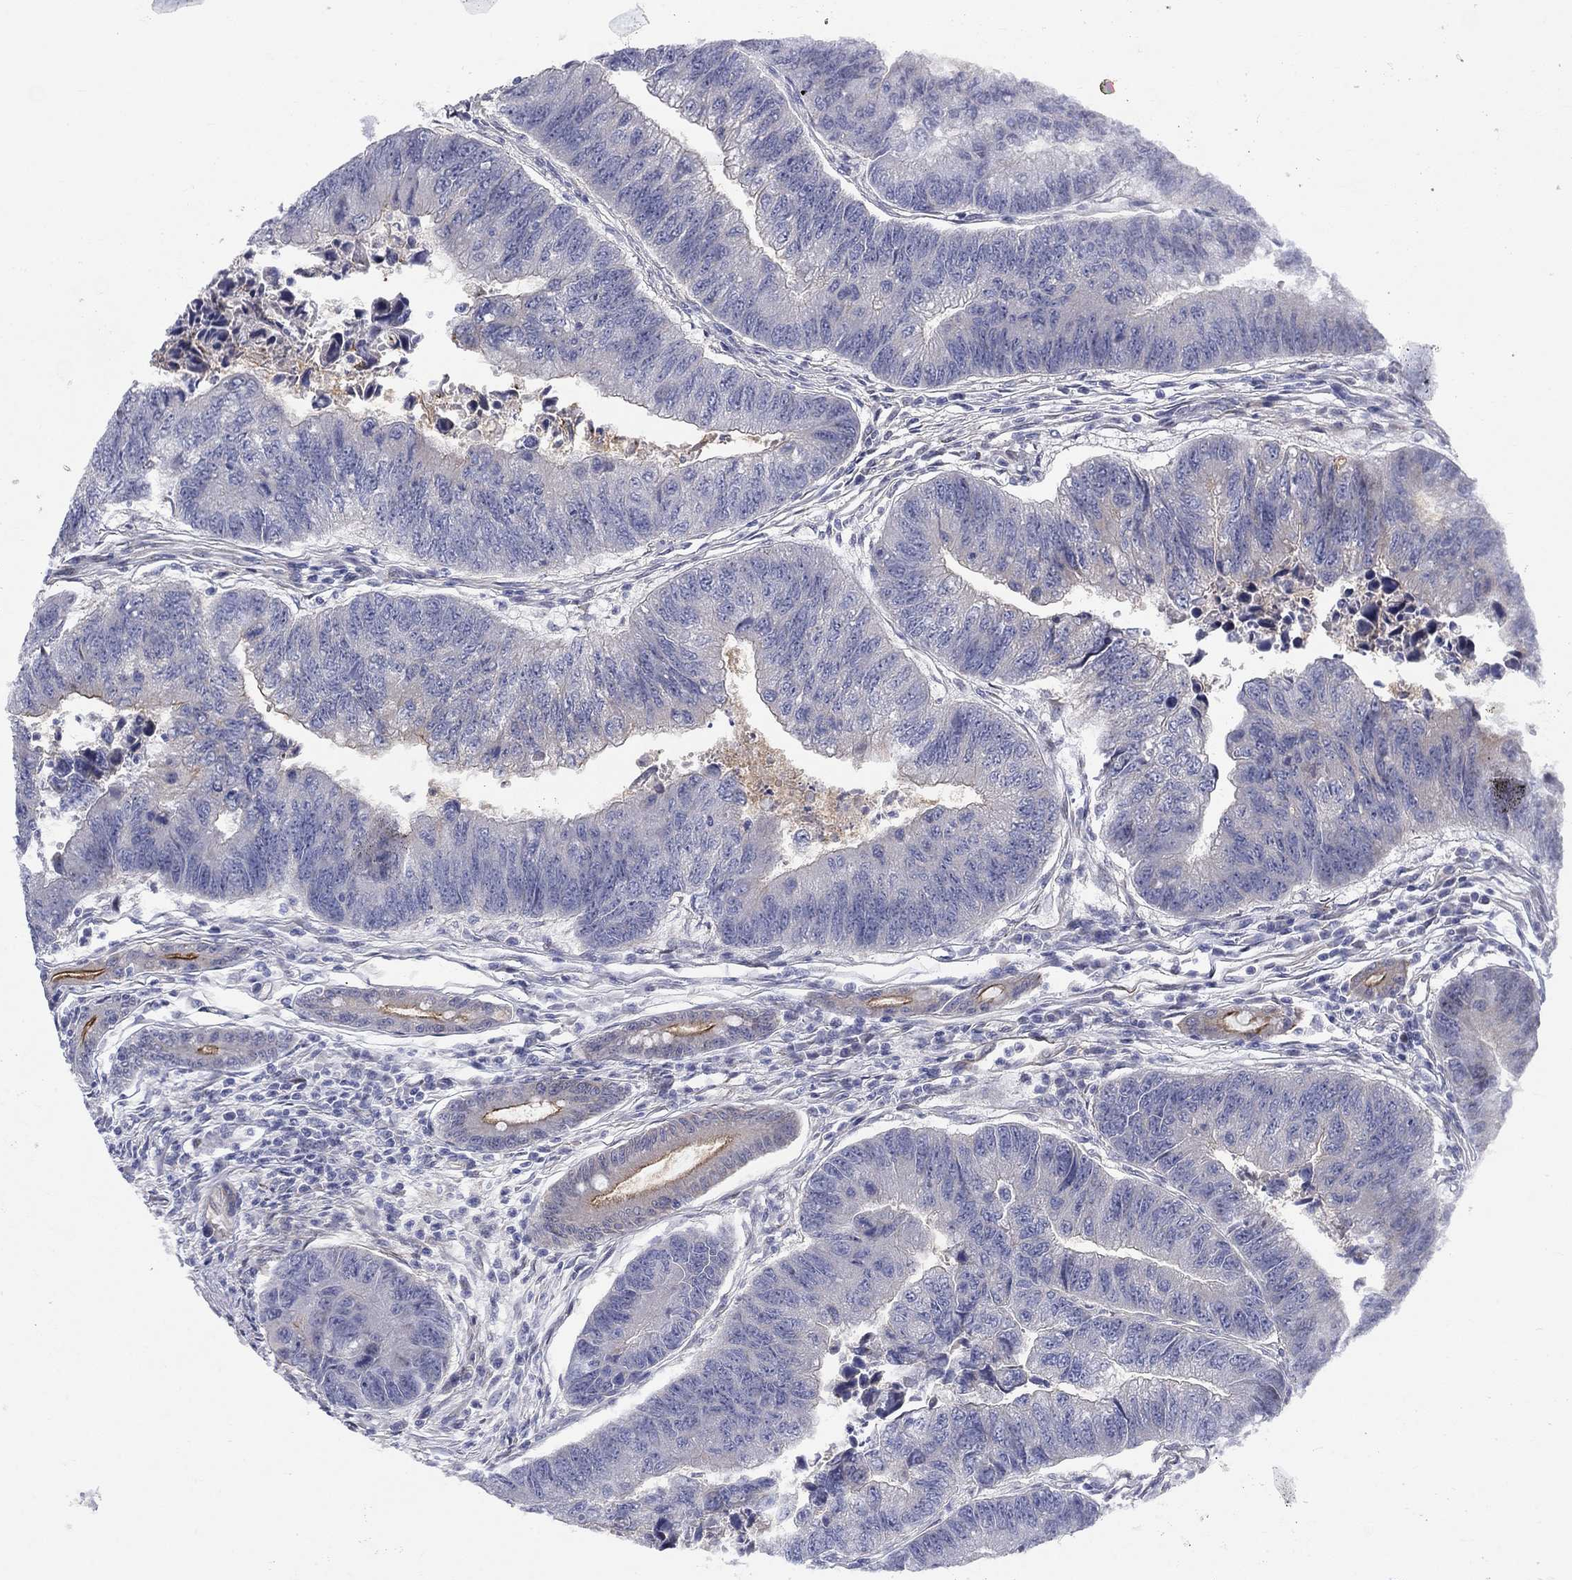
{"staining": {"intensity": "negative", "quantity": "none", "location": "none"}, "tissue": "colorectal cancer", "cell_type": "Tumor cells", "image_type": "cancer", "snomed": [{"axis": "morphology", "description": "Adenocarcinoma, NOS"}, {"axis": "topography", "description": "Colon"}], "caption": "This is an immunohistochemistry (IHC) photomicrograph of human colorectal cancer. There is no staining in tumor cells.", "gene": "SLC1A1", "patient": {"sex": "female", "age": 65}}